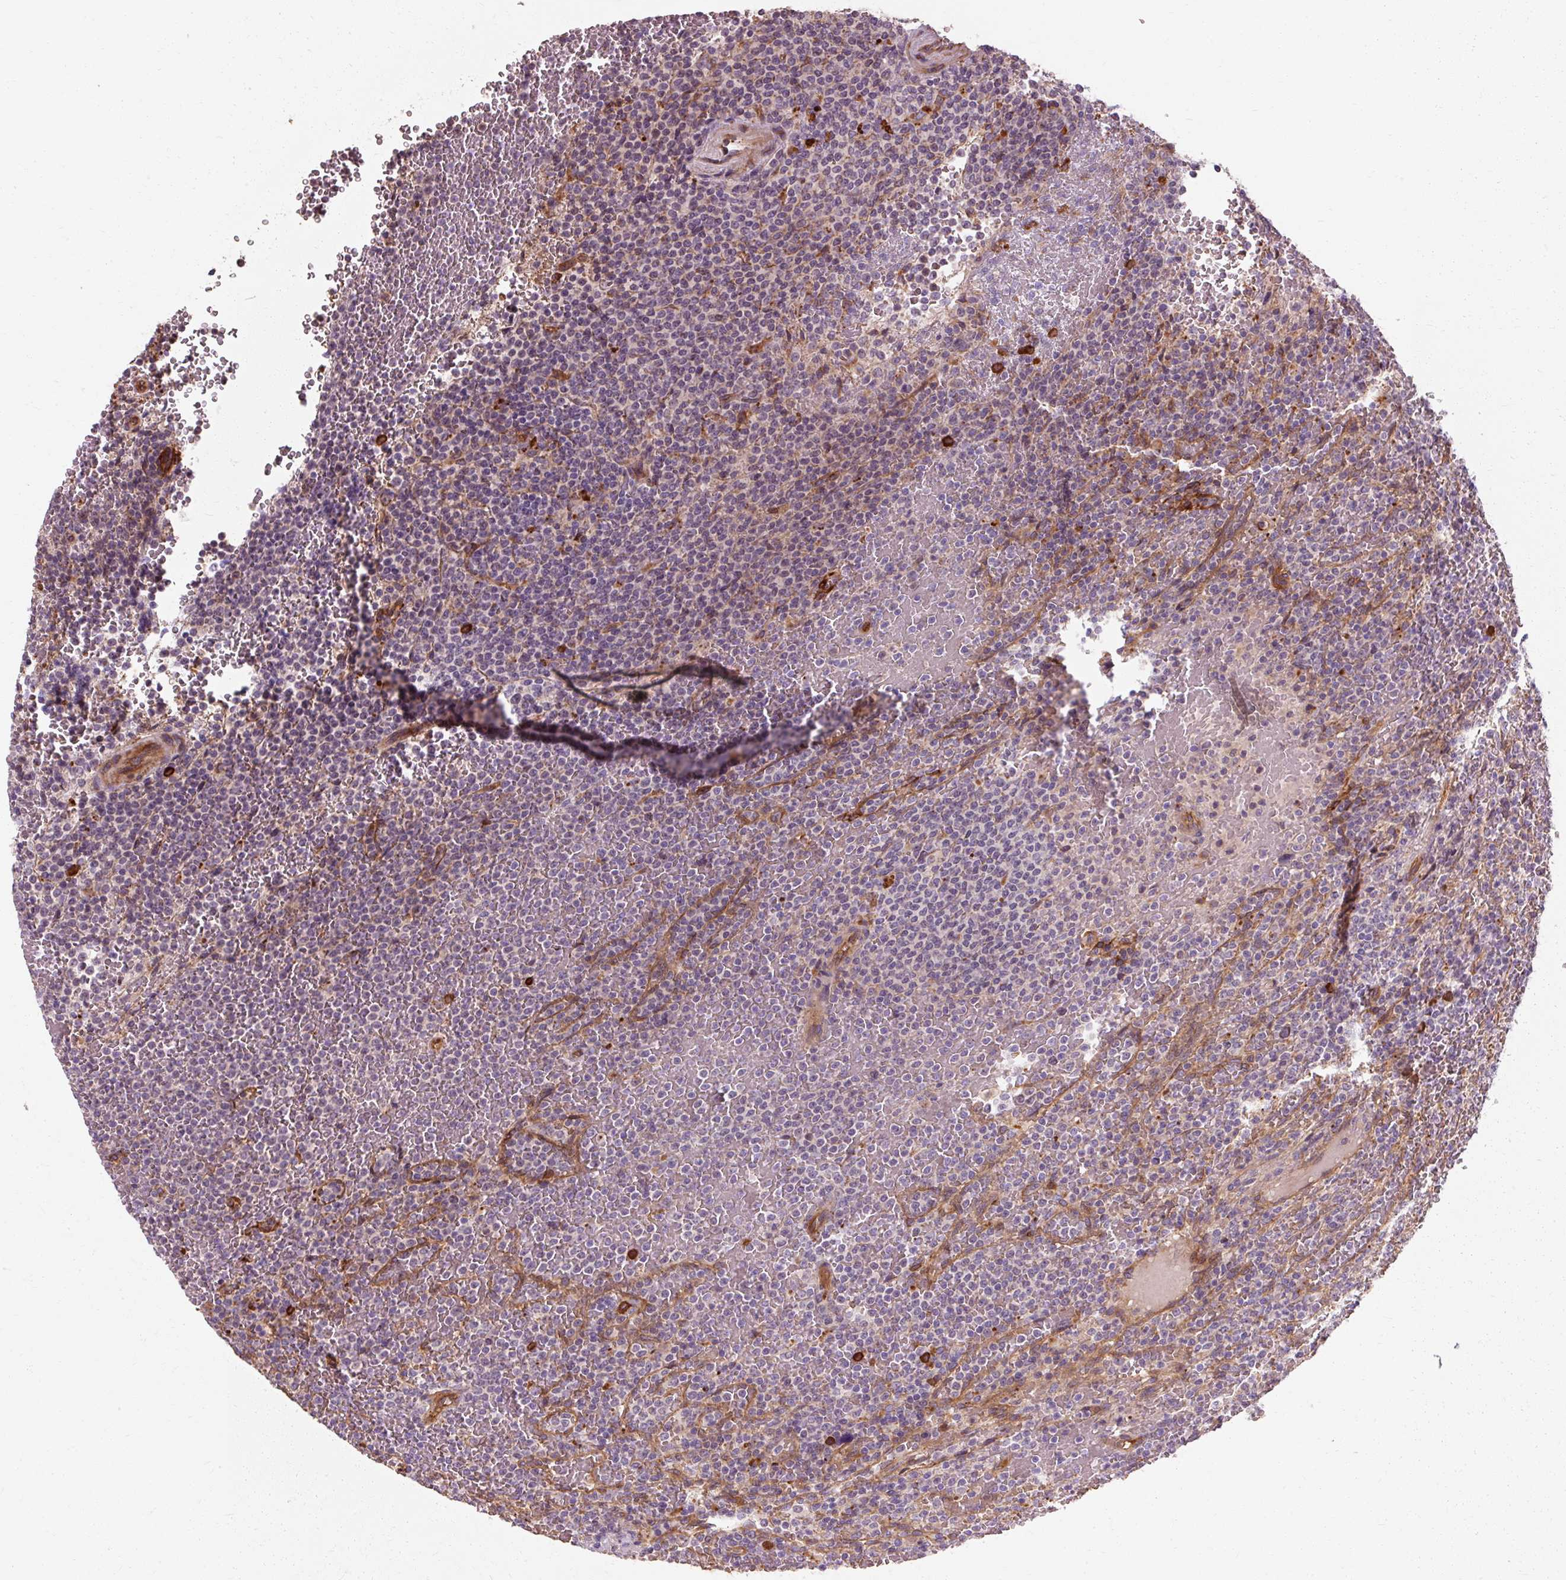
{"staining": {"intensity": "negative", "quantity": "none", "location": "none"}, "tissue": "lymphoma", "cell_type": "Tumor cells", "image_type": "cancer", "snomed": [{"axis": "morphology", "description": "Malignant lymphoma, non-Hodgkin's type, Low grade"}, {"axis": "topography", "description": "Spleen"}], "caption": "An image of human lymphoma is negative for staining in tumor cells.", "gene": "TBC1D4", "patient": {"sex": "male", "age": 60}}